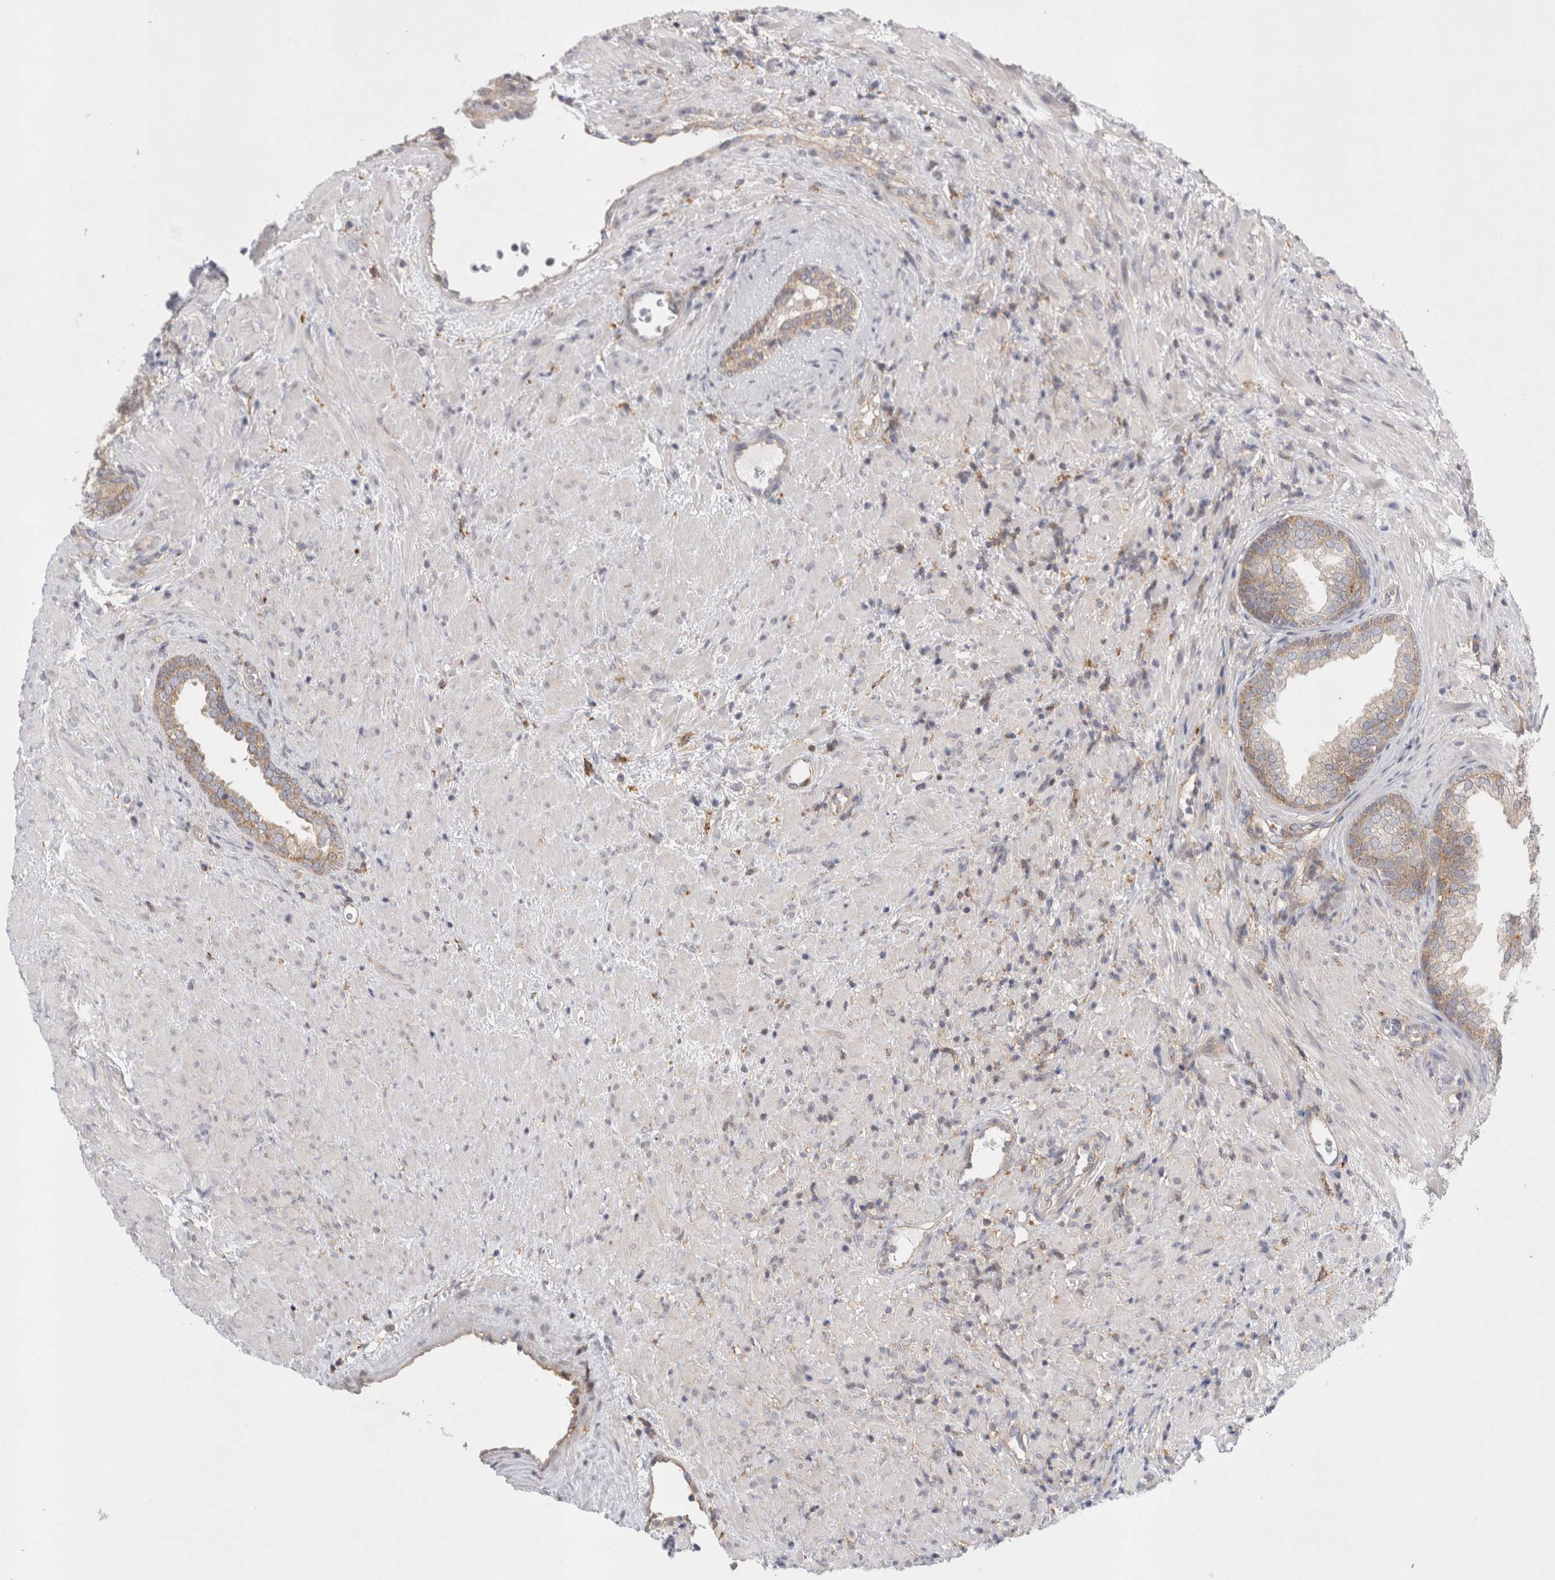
{"staining": {"intensity": "weak", "quantity": "<25%", "location": "cytoplasmic/membranous"}, "tissue": "prostate", "cell_type": "Glandular cells", "image_type": "normal", "snomed": [{"axis": "morphology", "description": "Normal tissue, NOS"}, {"axis": "topography", "description": "Prostate"}], "caption": "This is a photomicrograph of immunohistochemistry staining of unremarkable prostate, which shows no expression in glandular cells.", "gene": "CDCA7L", "patient": {"sex": "male", "age": 76}}